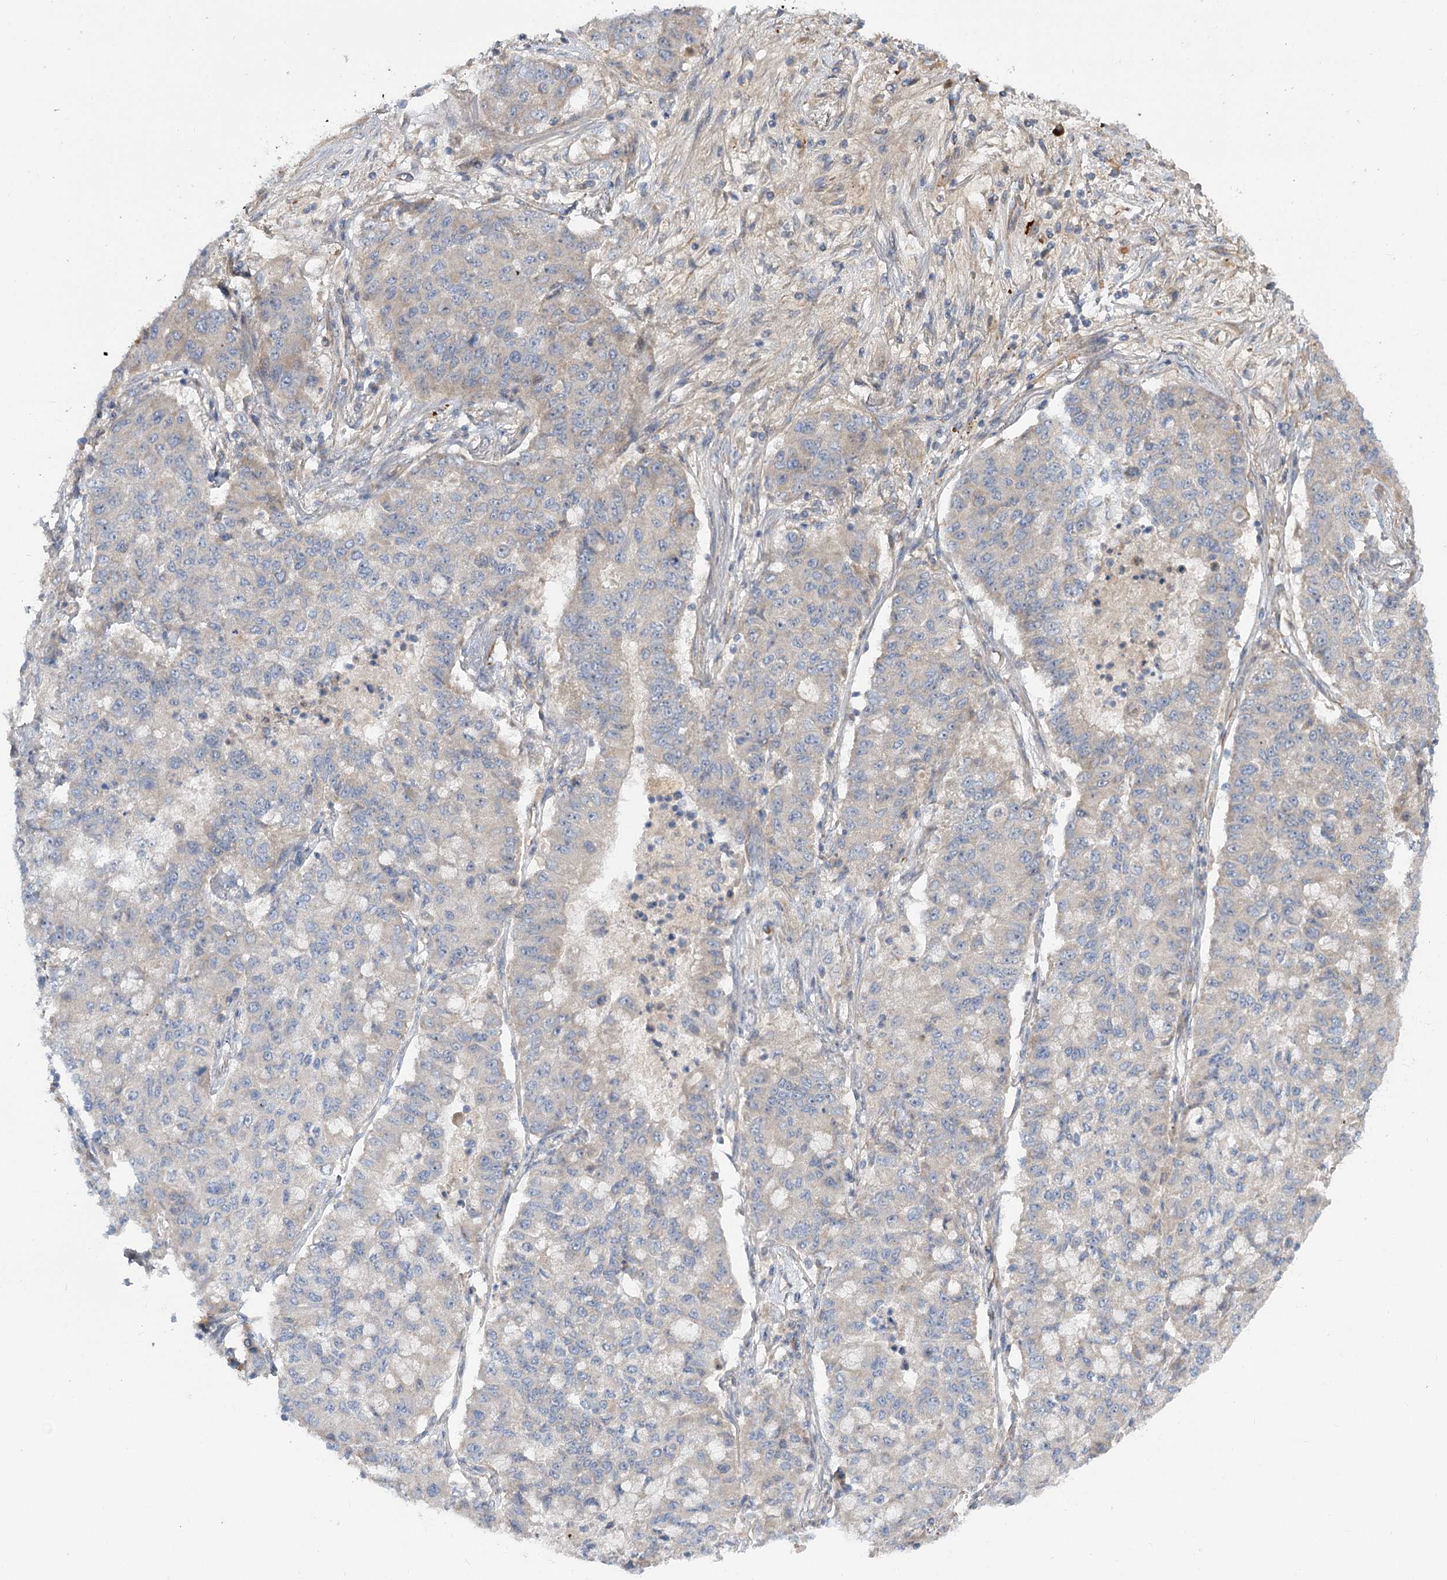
{"staining": {"intensity": "negative", "quantity": "none", "location": "none"}, "tissue": "lung cancer", "cell_type": "Tumor cells", "image_type": "cancer", "snomed": [{"axis": "morphology", "description": "Squamous cell carcinoma, NOS"}, {"axis": "topography", "description": "Lung"}], "caption": "Protein analysis of lung cancer displays no significant staining in tumor cells. (DAB immunohistochemistry visualized using brightfield microscopy, high magnification).", "gene": "KIAA0825", "patient": {"sex": "male", "age": 74}}